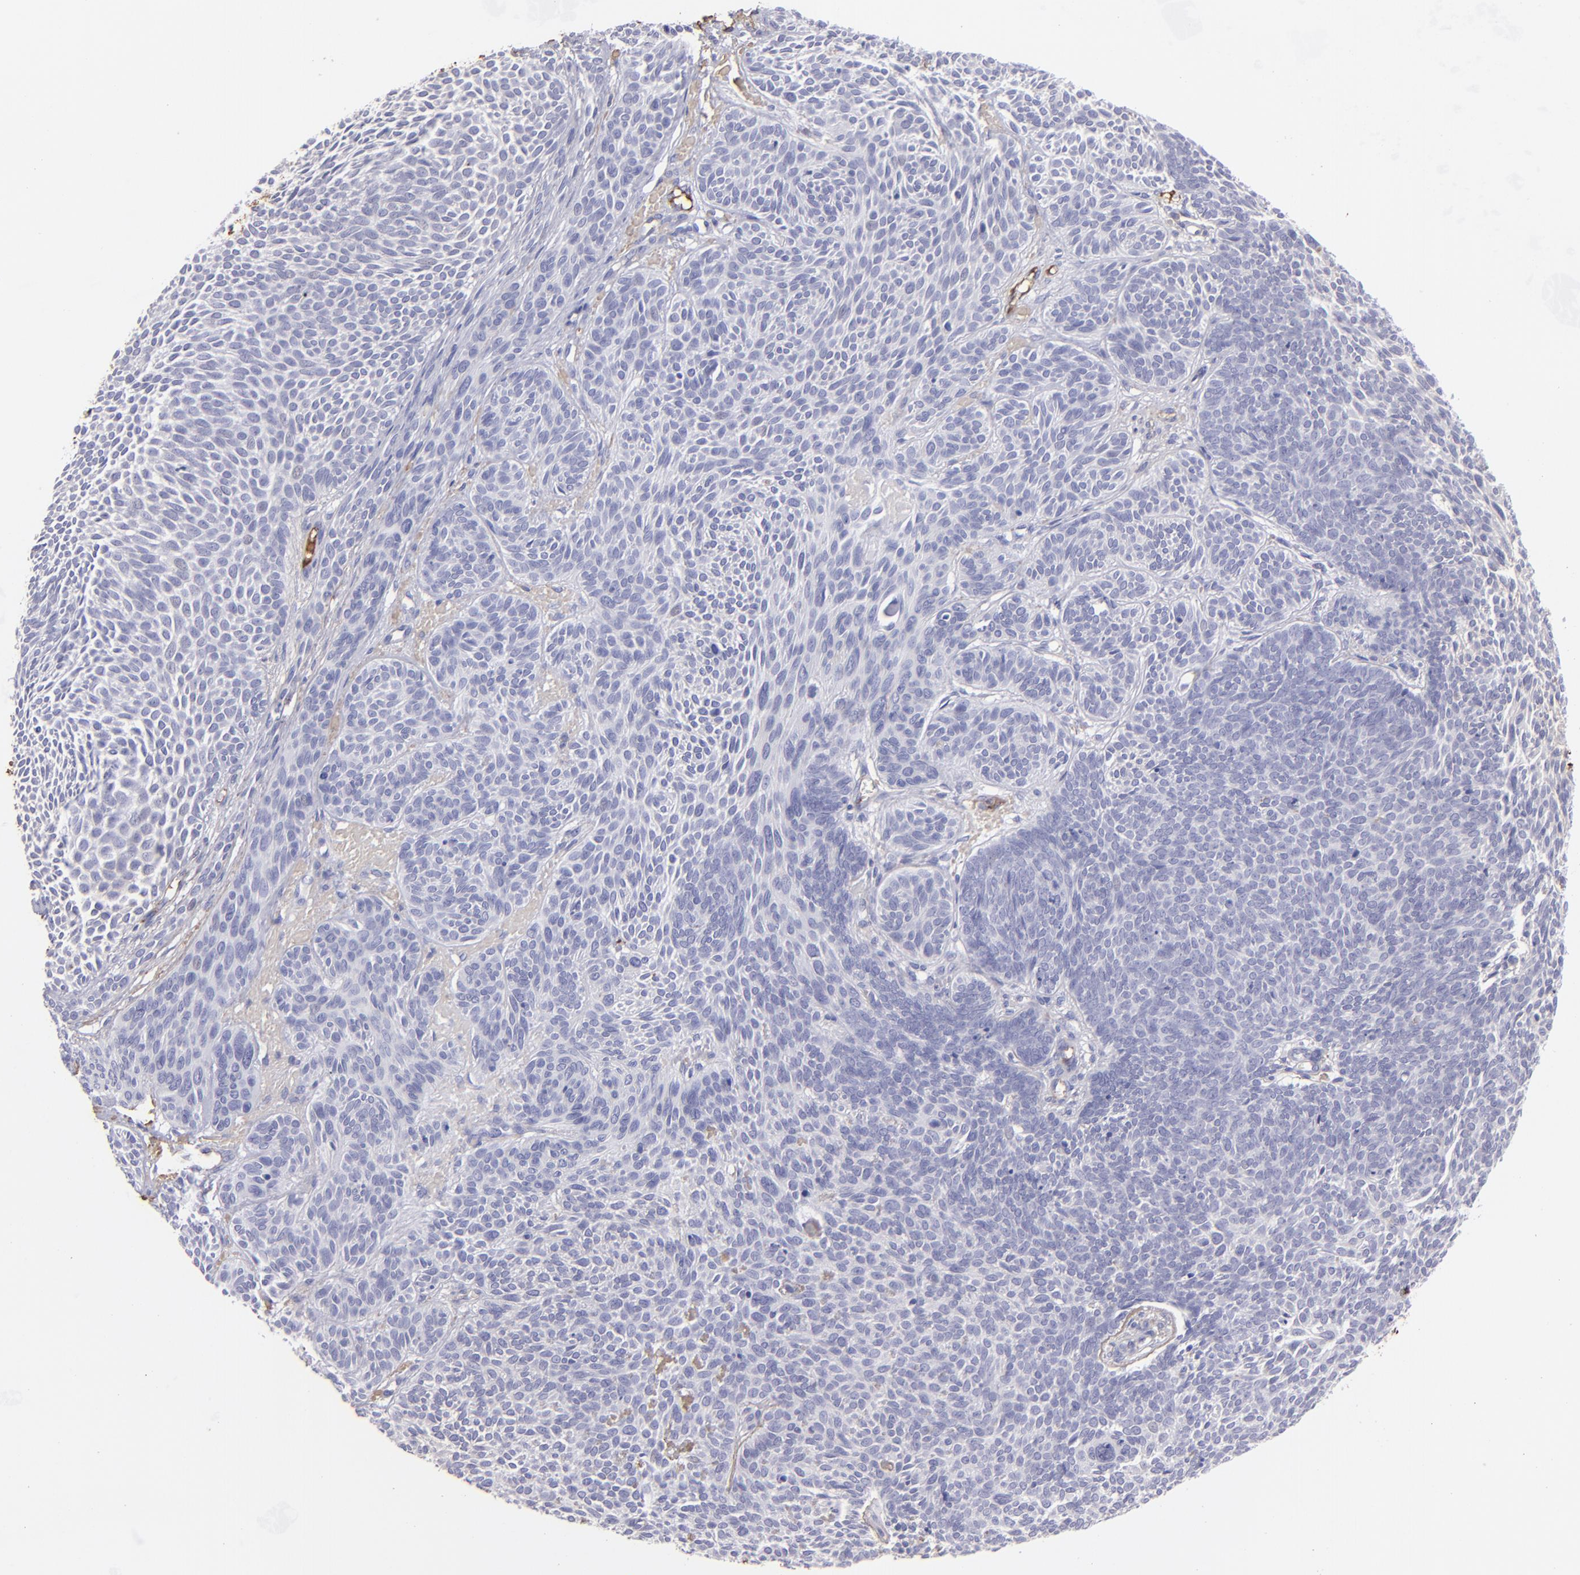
{"staining": {"intensity": "weak", "quantity": "<25%", "location": "cytoplasmic/membranous"}, "tissue": "skin cancer", "cell_type": "Tumor cells", "image_type": "cancer", "snomed": [{"axis": "morphology", "description": "Basal cell carcinoma"}, {"axis": "topography", "description": "Skin"}], "caption": "Micrograph shows no significant protein expression in tumor cells of skin basal cell carcinoma.", "gene": "FGB", "patient": {"sex": "male", "age": 84}}